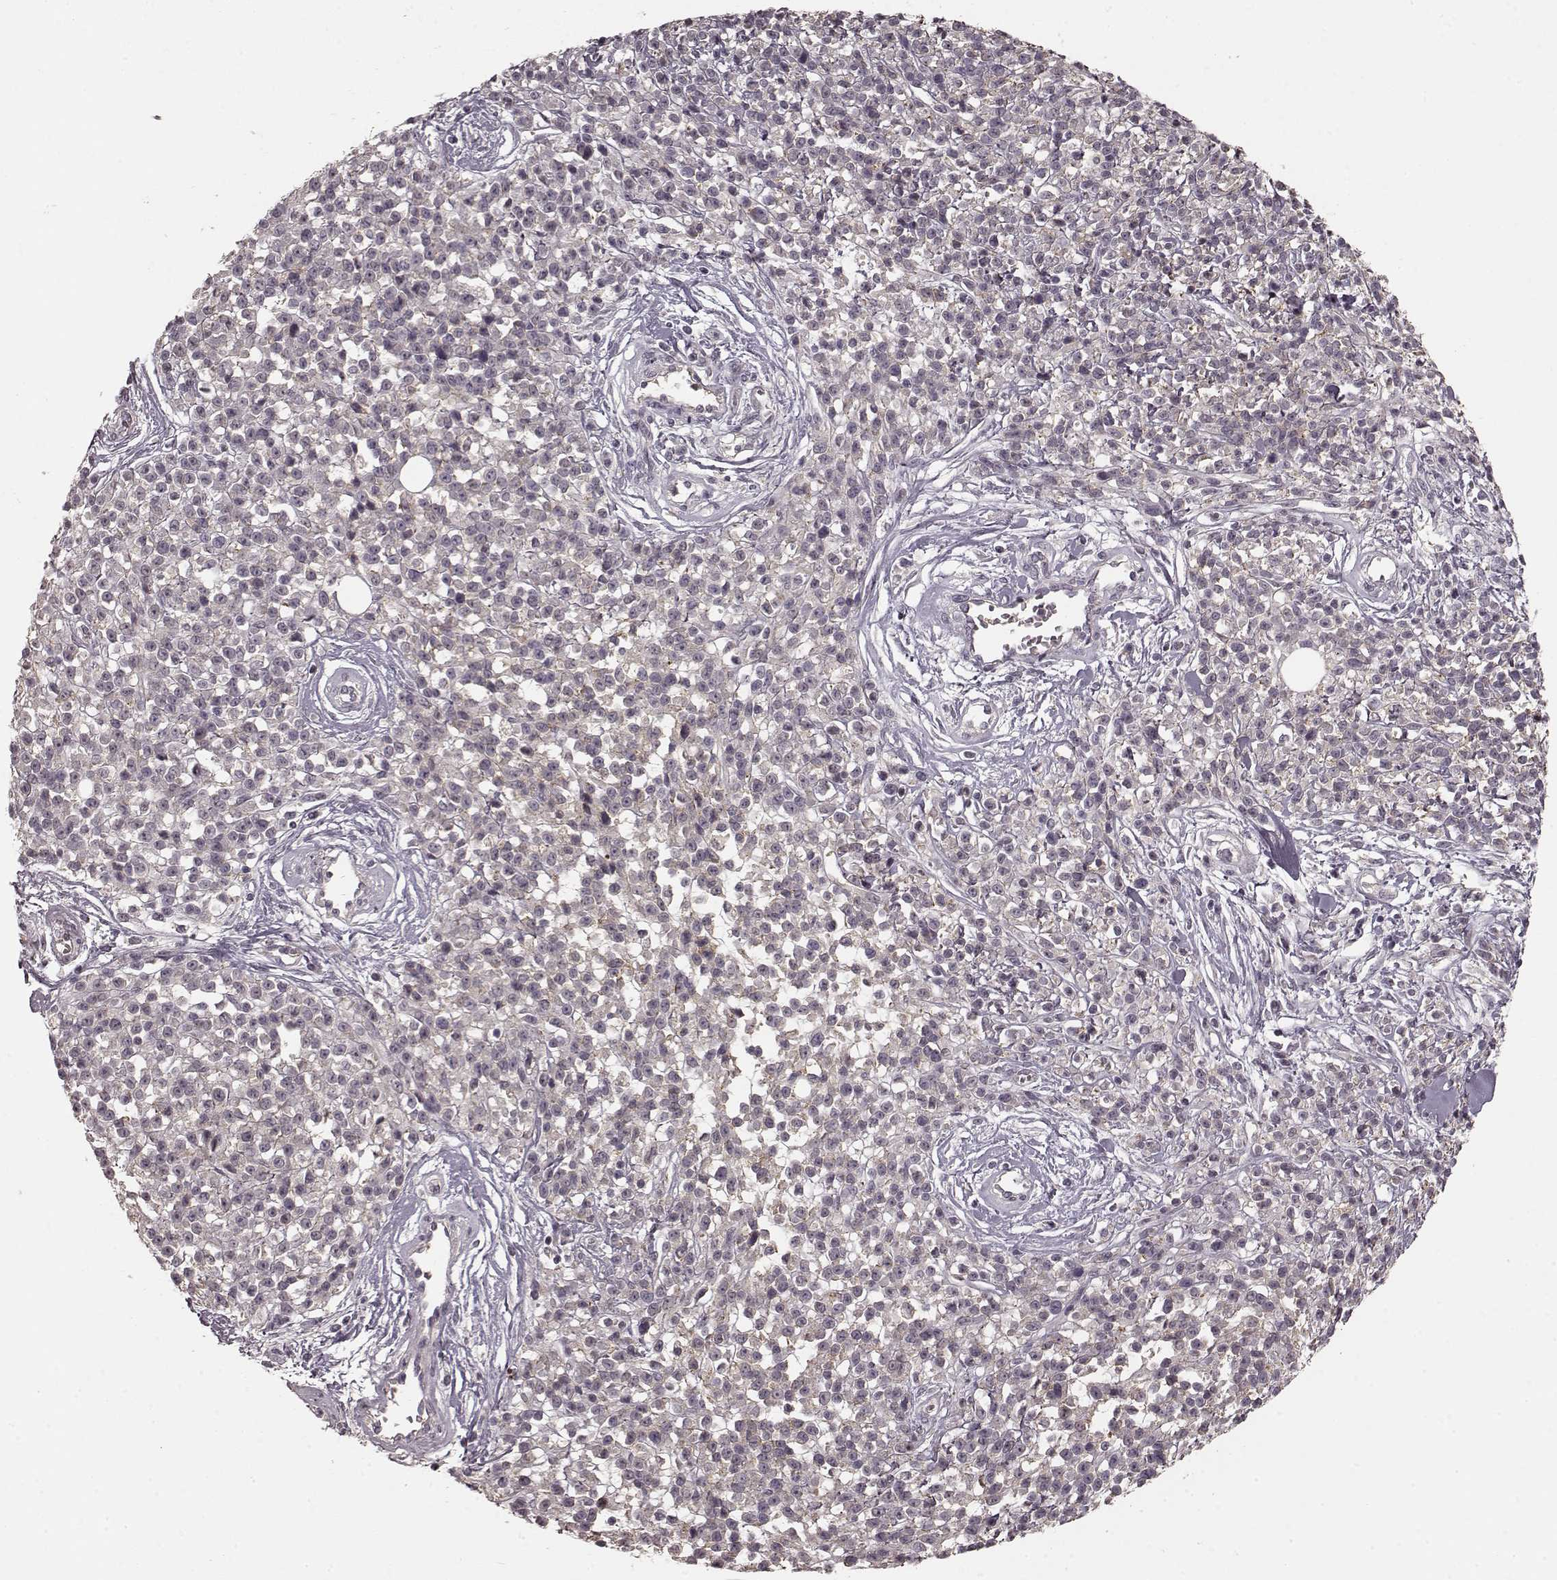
{"staining": {"intensity": "negative", "quantity": "none", "location": "none"}, "tissue": "melanoma", "cell_type": "Tumor cells", "image_type": "cancer", "snomed": [{"axis": "morphology", "description": "Malignant melanoma, NOS"}, {"axis": "topography", "description": "Skin"}, {"axis": "topography", "description": "Skin of trunk"}], "caption": "The micrograph exhibits no staining of tumor cells in malignant melanoma. (Stains: DAB (3,3'-diaminobenzidine) IHC with hematoxylin counter stain, Microscopy: brightfield microscopy at high magnification).", "gene": "PRKCE", "patient": {"sex": "male", "age": 74}}